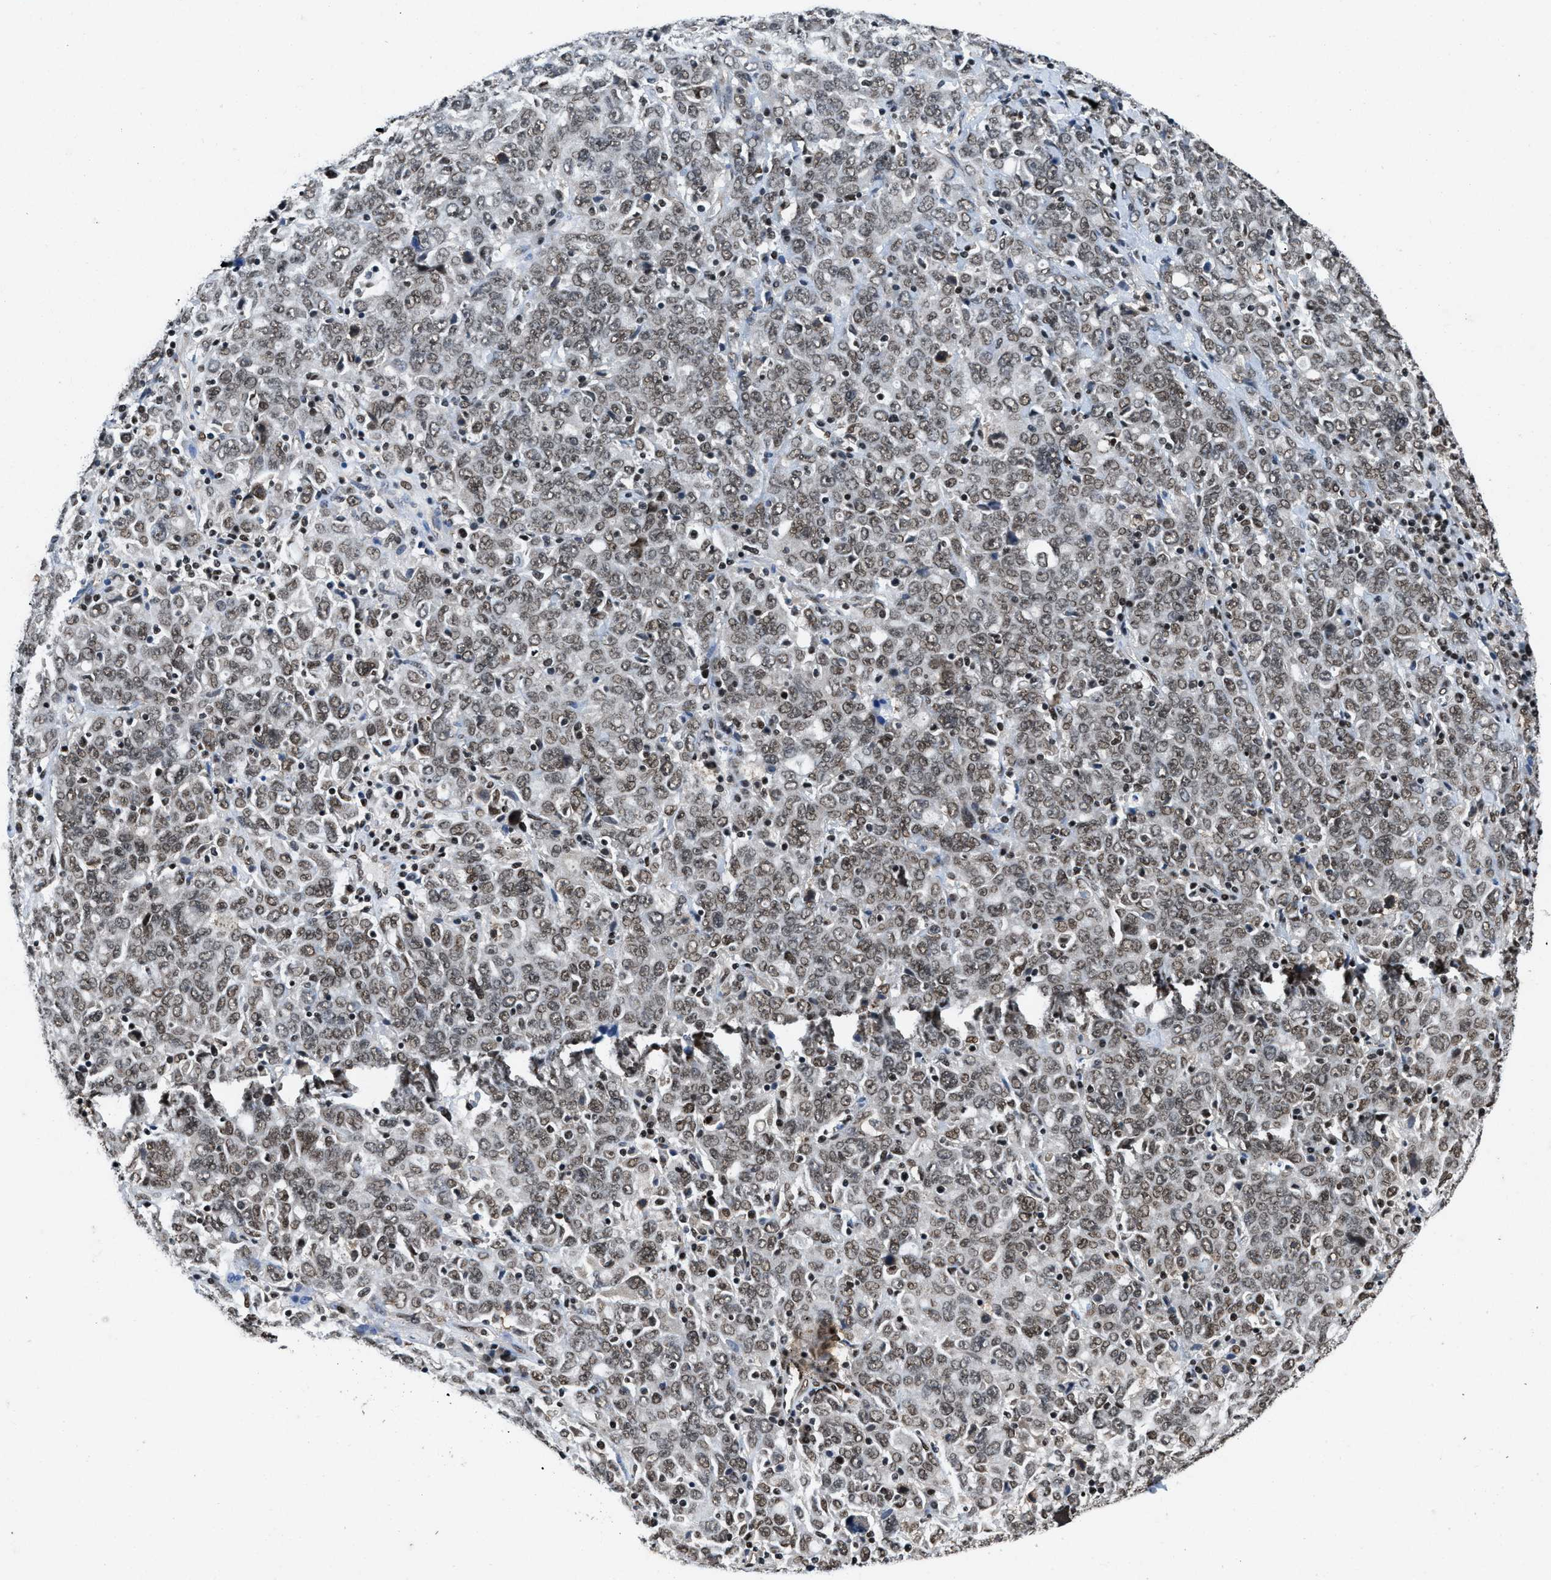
{"staining": {"intensity": "moderate", "quantity": ">75%", "location": "nuclear"}, "tissue": "ovarian cancer", "cell_type": "Tumor cells", "image_type": "cancer", "snomed": [{"axis": "morphology", "description": "Carcinoma, endometroid"}, {"axis": "topography", "description": "Ovary"}], "caption": "Endometroid carcinoma (ovarian) stained with DAB IHC exhibits medium levels of moderate nuclear positivity in approximately >75% of tumor cells. The staining is performed using DAB brown chromogen to label protein expression. The nuclei are counter-stained blue using hematoxylin.", "gene": "SAFB", "patient": {"sex": "female", "age": 62}}